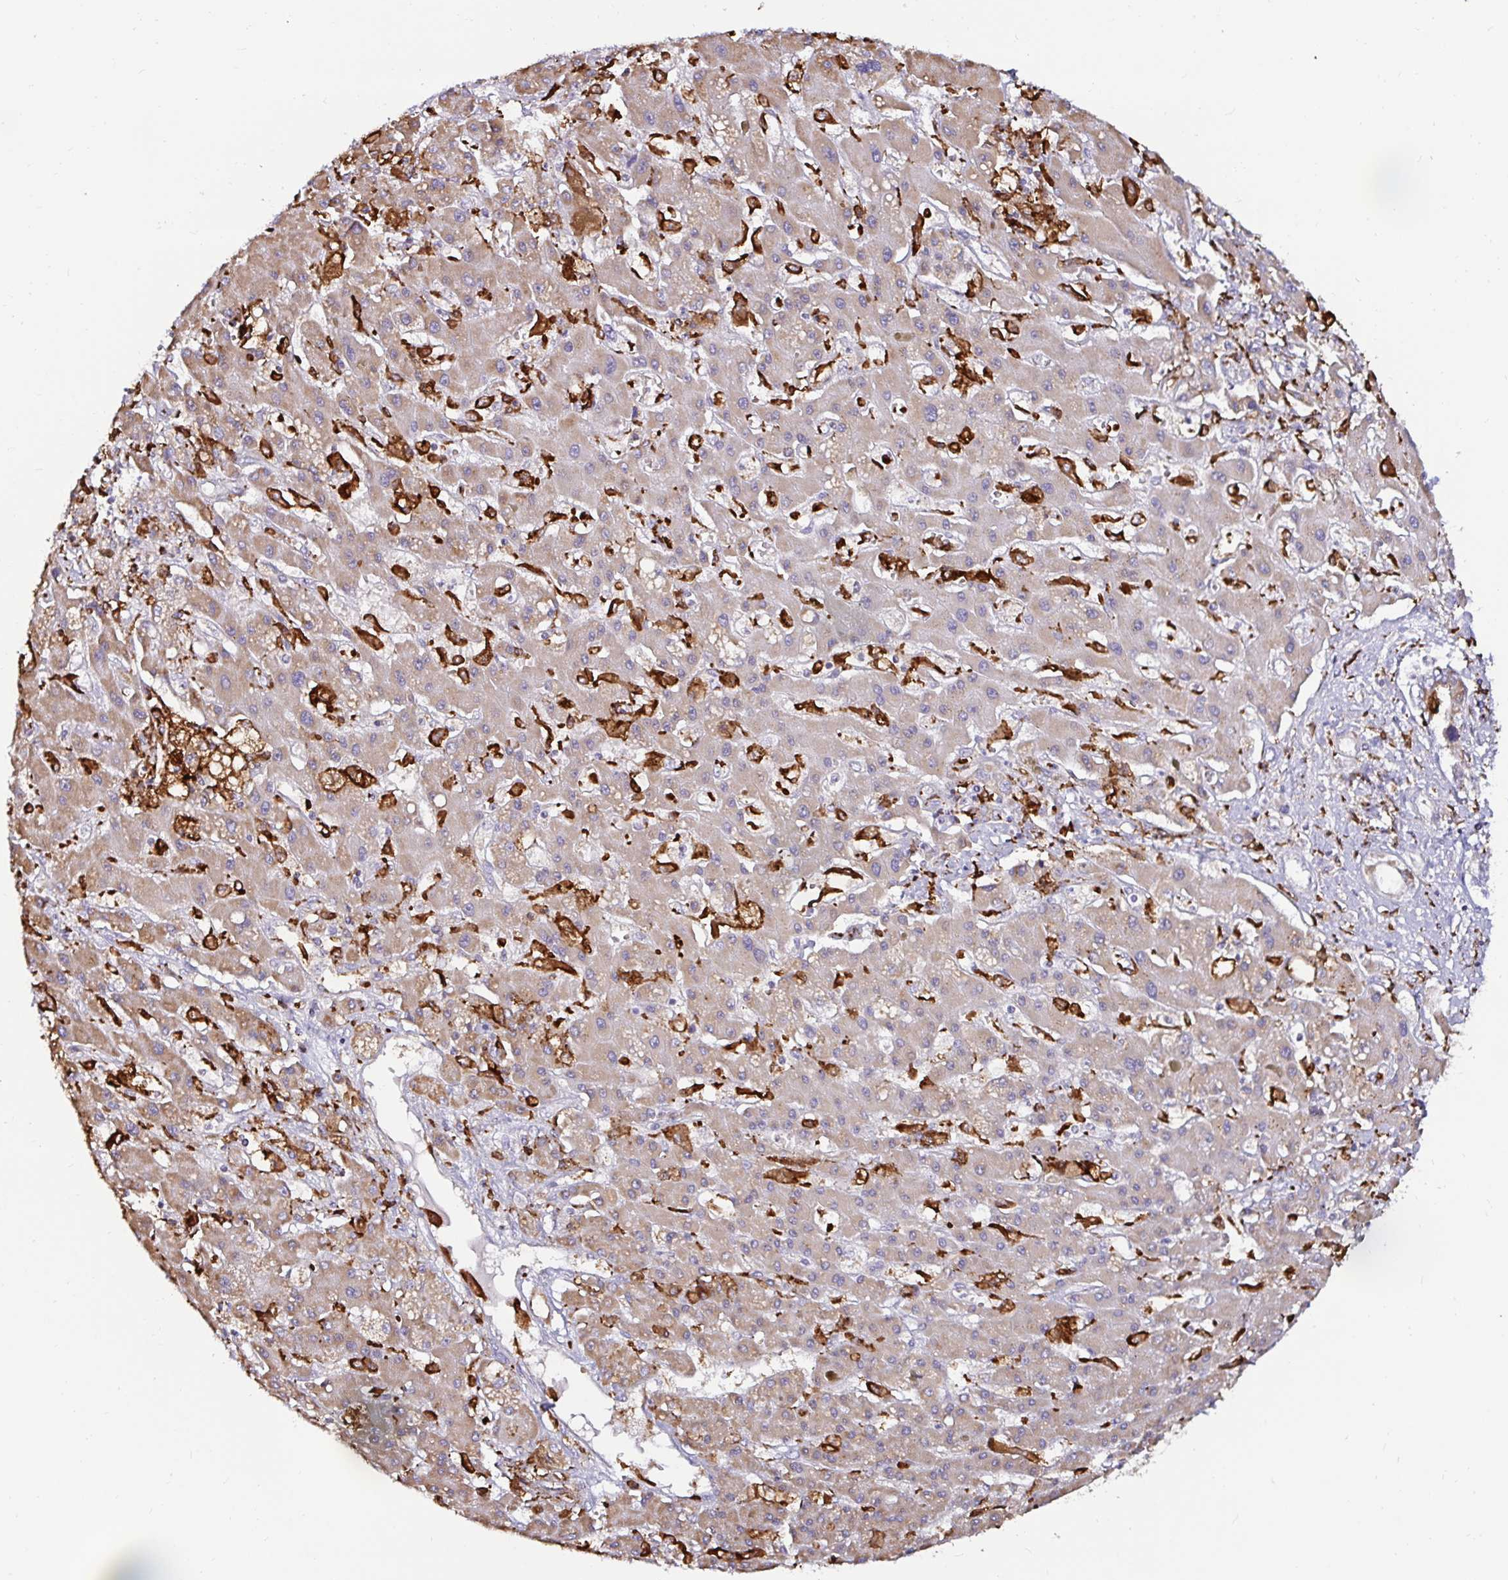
{"staining": {"intensity": "moderate", "quantity": ">75%", "location": "cytoplasmic/membranous"}, "tissue": "liver cancer", "cell_type": "Tumor cells", "image_type": "cancer", "snomed": [{"axis": "morphology", "description": "Cholangiocarcinoma"}, {"axis": "topography", "description": "Liver"}], "caption": "Moderate cytoplasmic/membranous expression is identified in approximately >75% of tumor cells in liver cholangiocarcinoma.", "gene": "MSR1", "patient": {"sex": "male", "age": 67}}